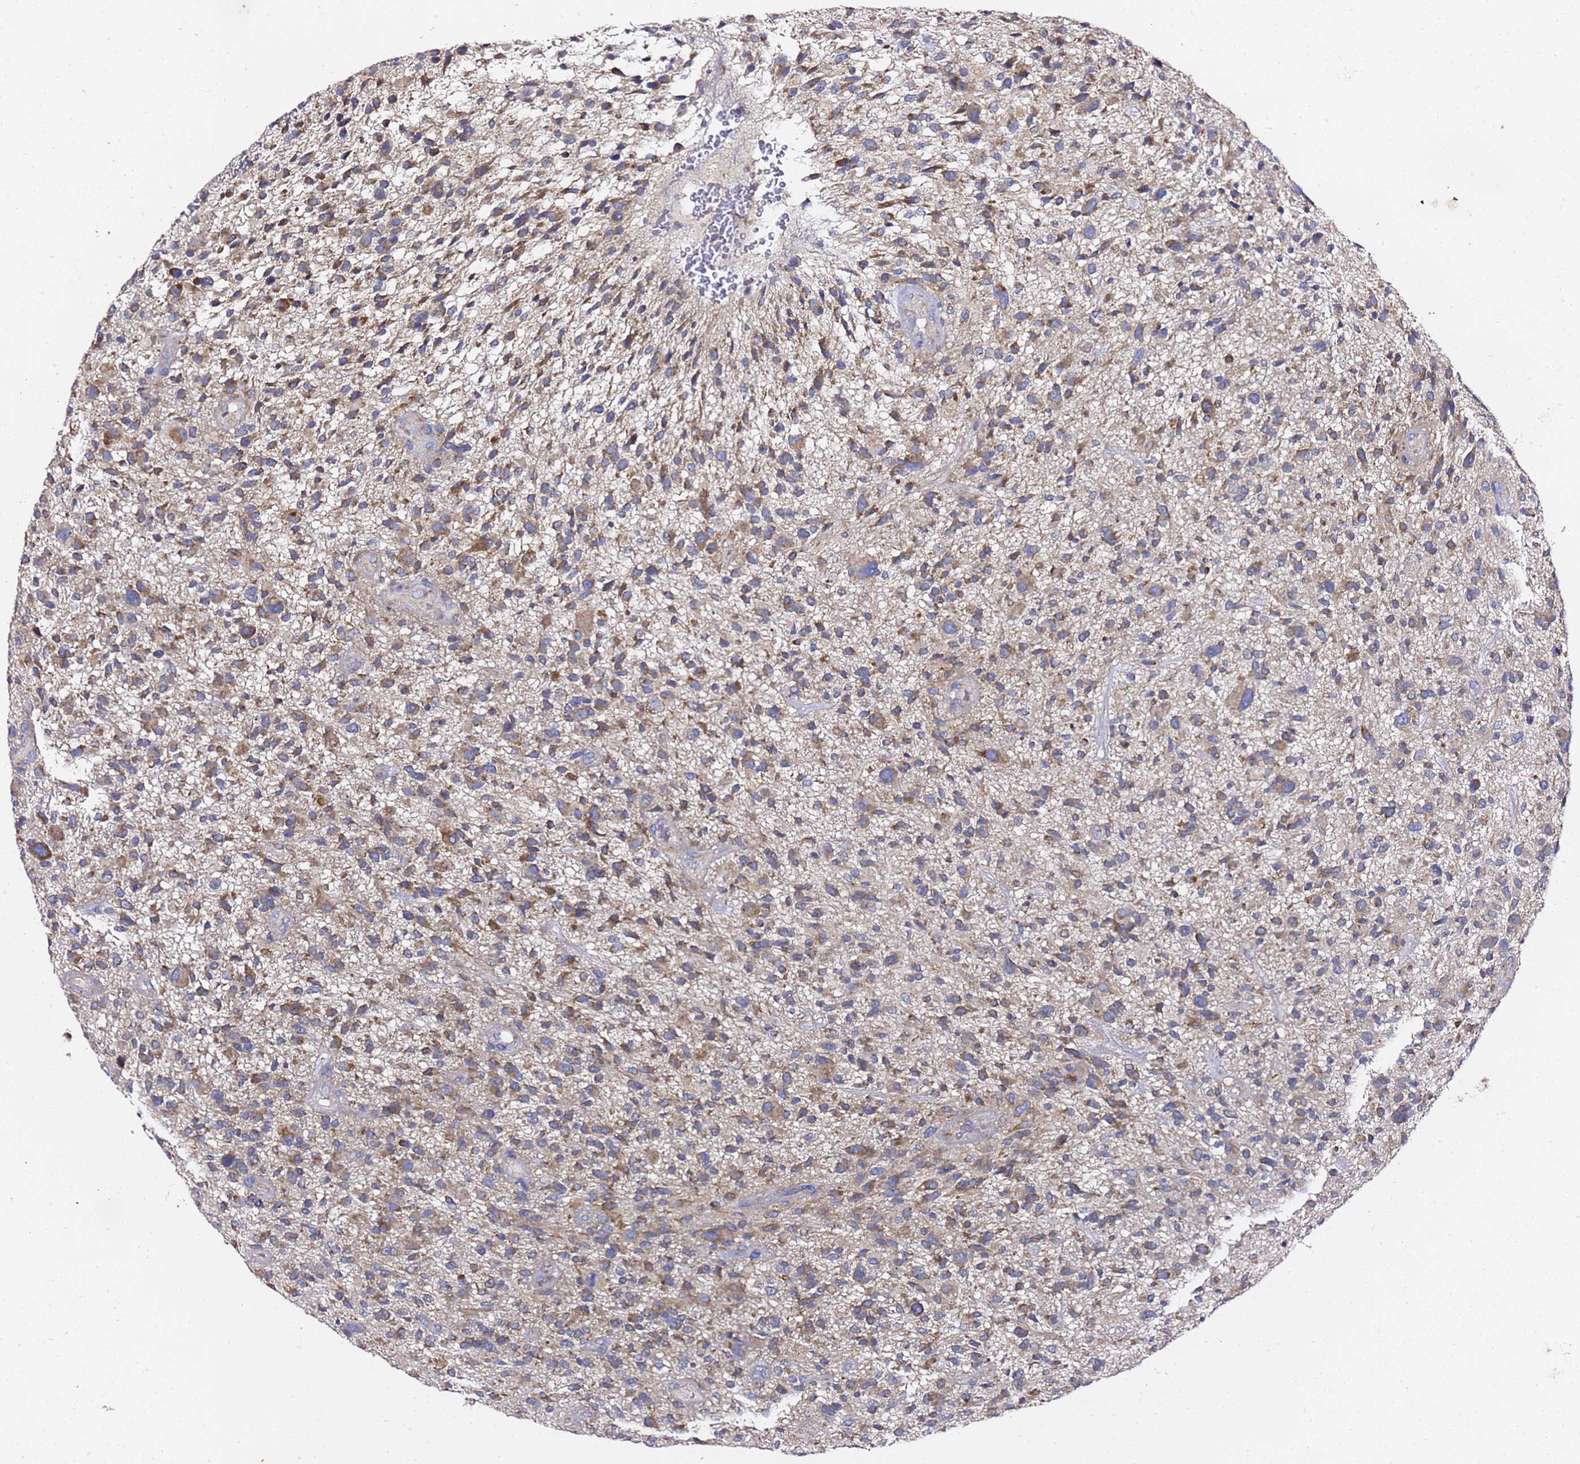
{"staining": {"intensity": "moderate", "quantity": "25%-75%", "location": "cytoplasmic/membranous"}, "tissue": "glioma", "cell_type": "Tumor cells", "image_type": "cancer", "snomed": [{"axis": "morphology", "description": "Glioma, malignant, High grade"}, {"axis": "topography", "description": "Brain"}], "caption": "Immunohistochemistry image of high-grade glioma (malignant) stained for a protein (brown), which exhibits medium levels of moderate cytoplasmic/membranous staining in approximately 25%-75% of tumor cells.", "gene": "C19orf12", "patient": {"sex": "male", "age": 47}}